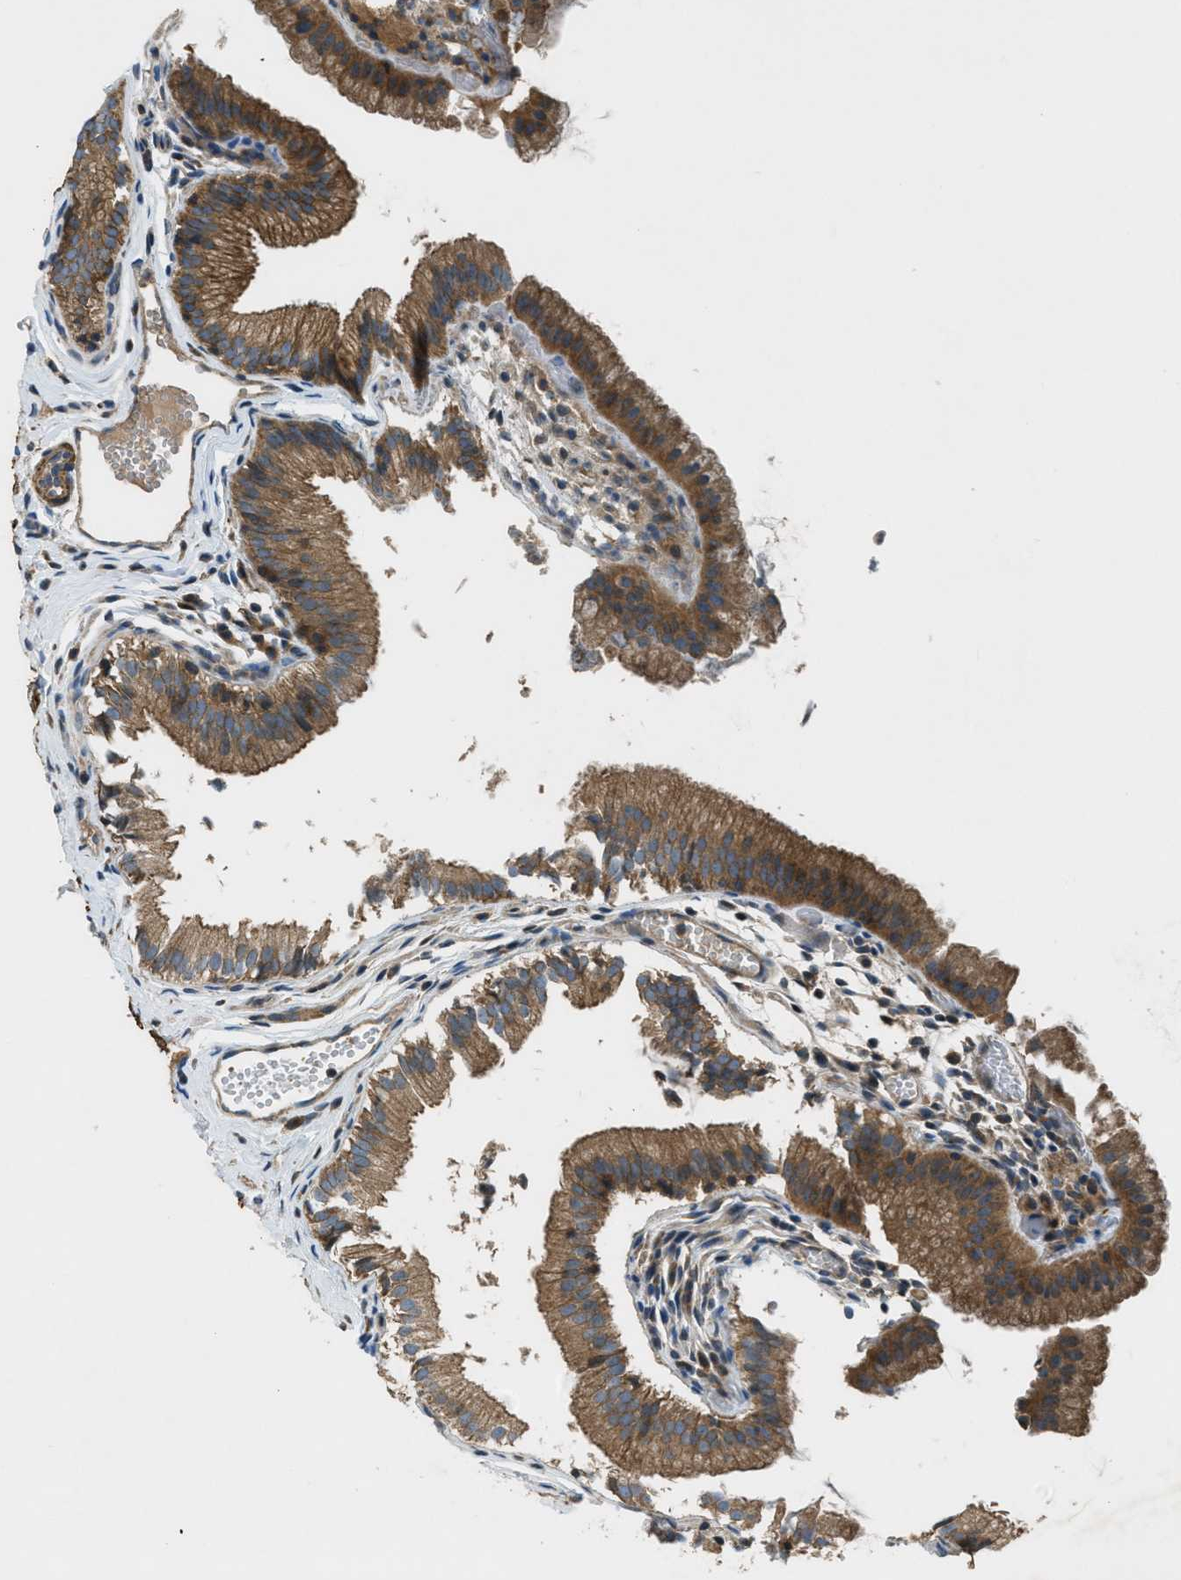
{"staining": {"intensity": "strong", "quantity": ">75%", "location": "cytoplasmic/membranous"}, "tissue": "gallbladder", "cell_type": "Glandular cells", "image_type": "normal", "snomed": [{"axis": "morphology", "description": "Normal tissue, NOS"}, {"axis": "topography", "description": "Gallbladder"}], "caption": "Immunohistochemistry of normal gallbladder exhibits high levels of strong cytoplasmic/membranous staining in about >75% of glandular cells.", "gene": "VEZT", "patient": {"sex": "female", "age": 26}}